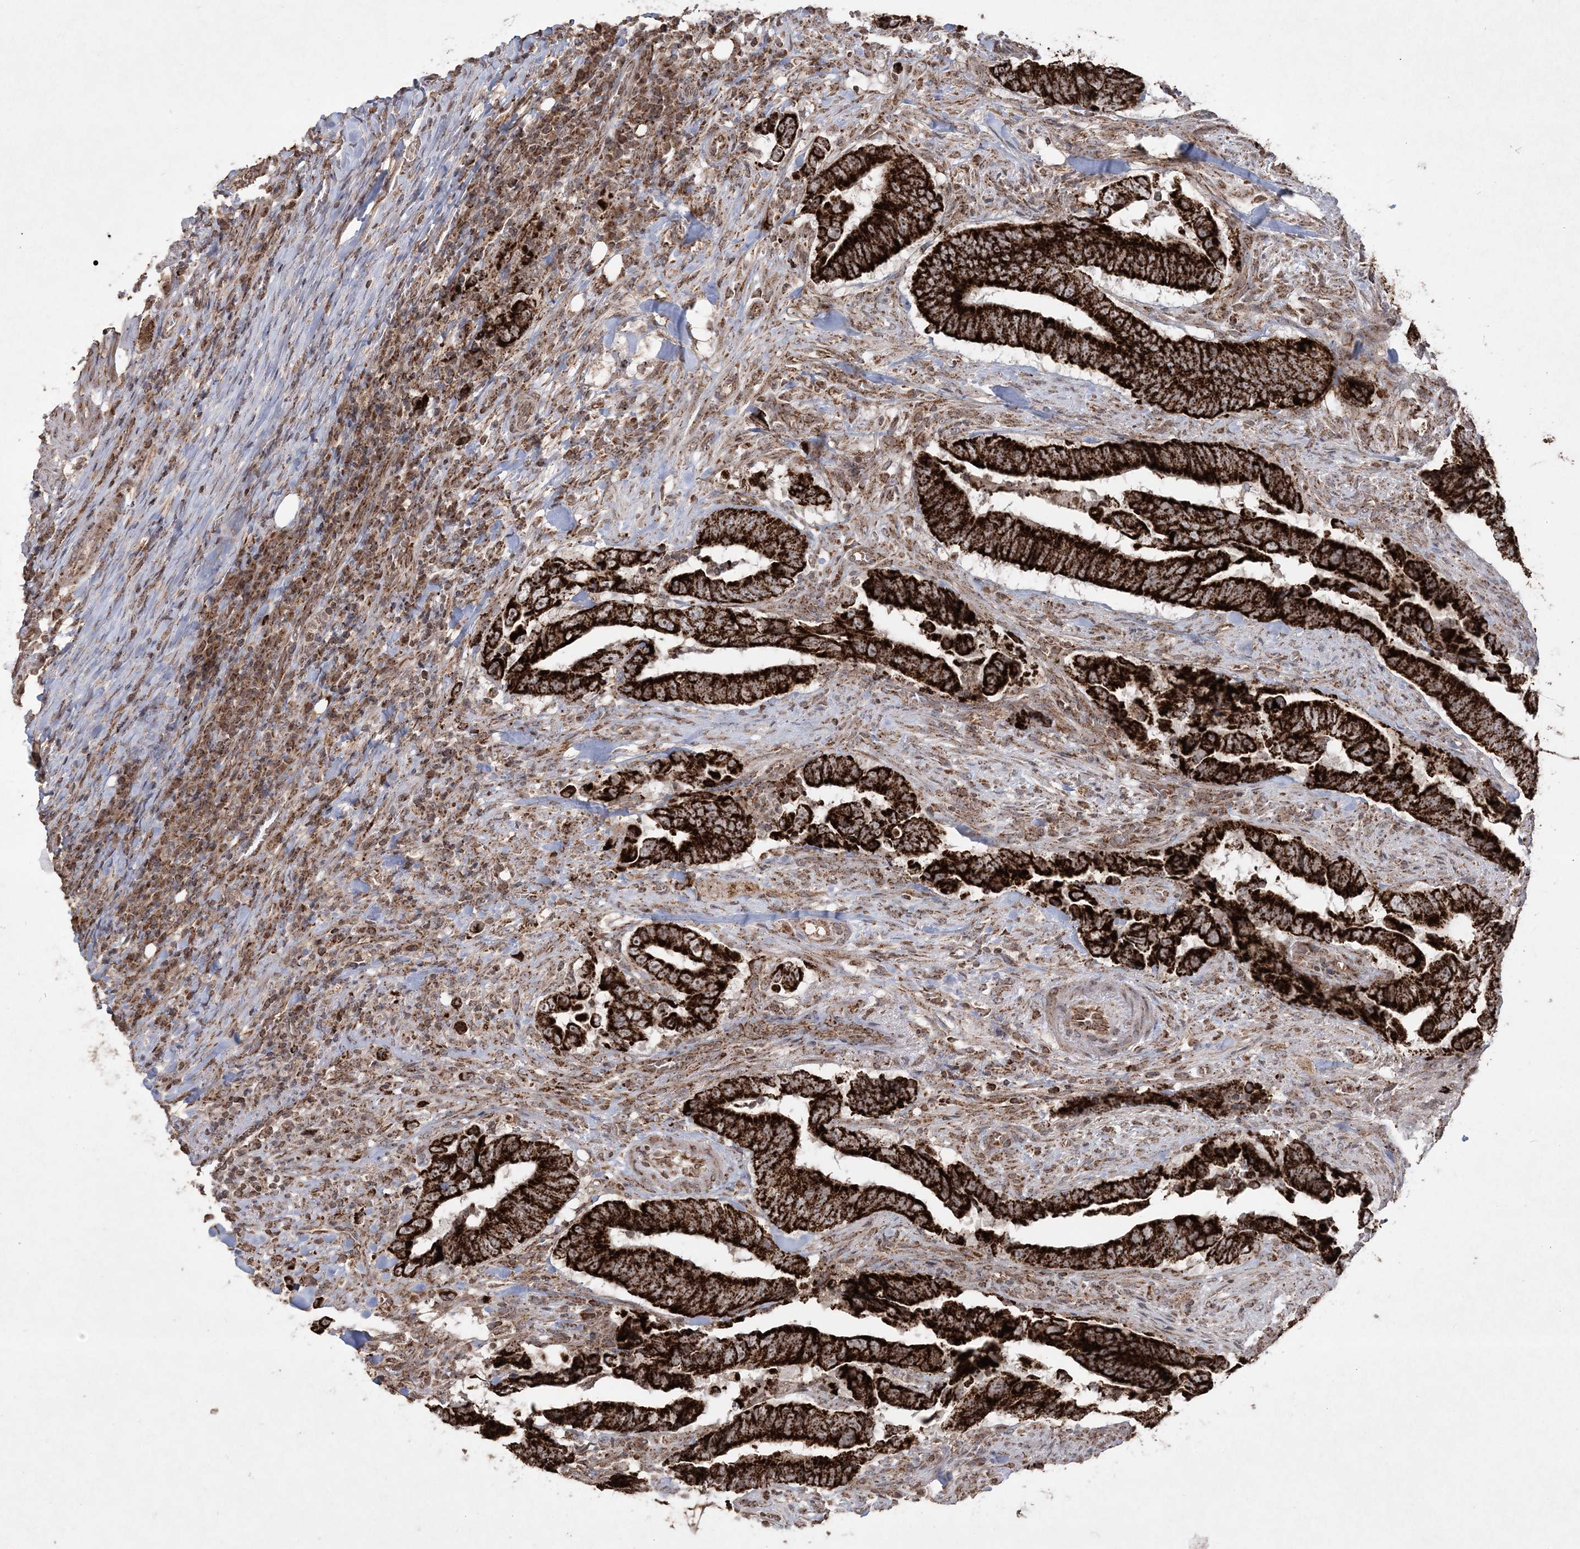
{"staining": {"intensity": "strong", "quantity": ">75%", "location": "cytoplasmic/membranous"}, "tissue": "colorectal cancer", "cell_type": "Tumor cells", "image_type": "cancer", "snomed": [{"axis": "morphology", "description": "Normal tissue, NOS"}, {"axis": "morphology", "description": "Adenocarcinoma, NOS"}, {"axis": "topography", "description": "Colon"}], "caption": "Colorectal adenocarcinoma stained with a protein marker reveals strong staining in tumor cells.", "gene": "LRPPRC", "patient": {"sex": "male", "age": 56}}